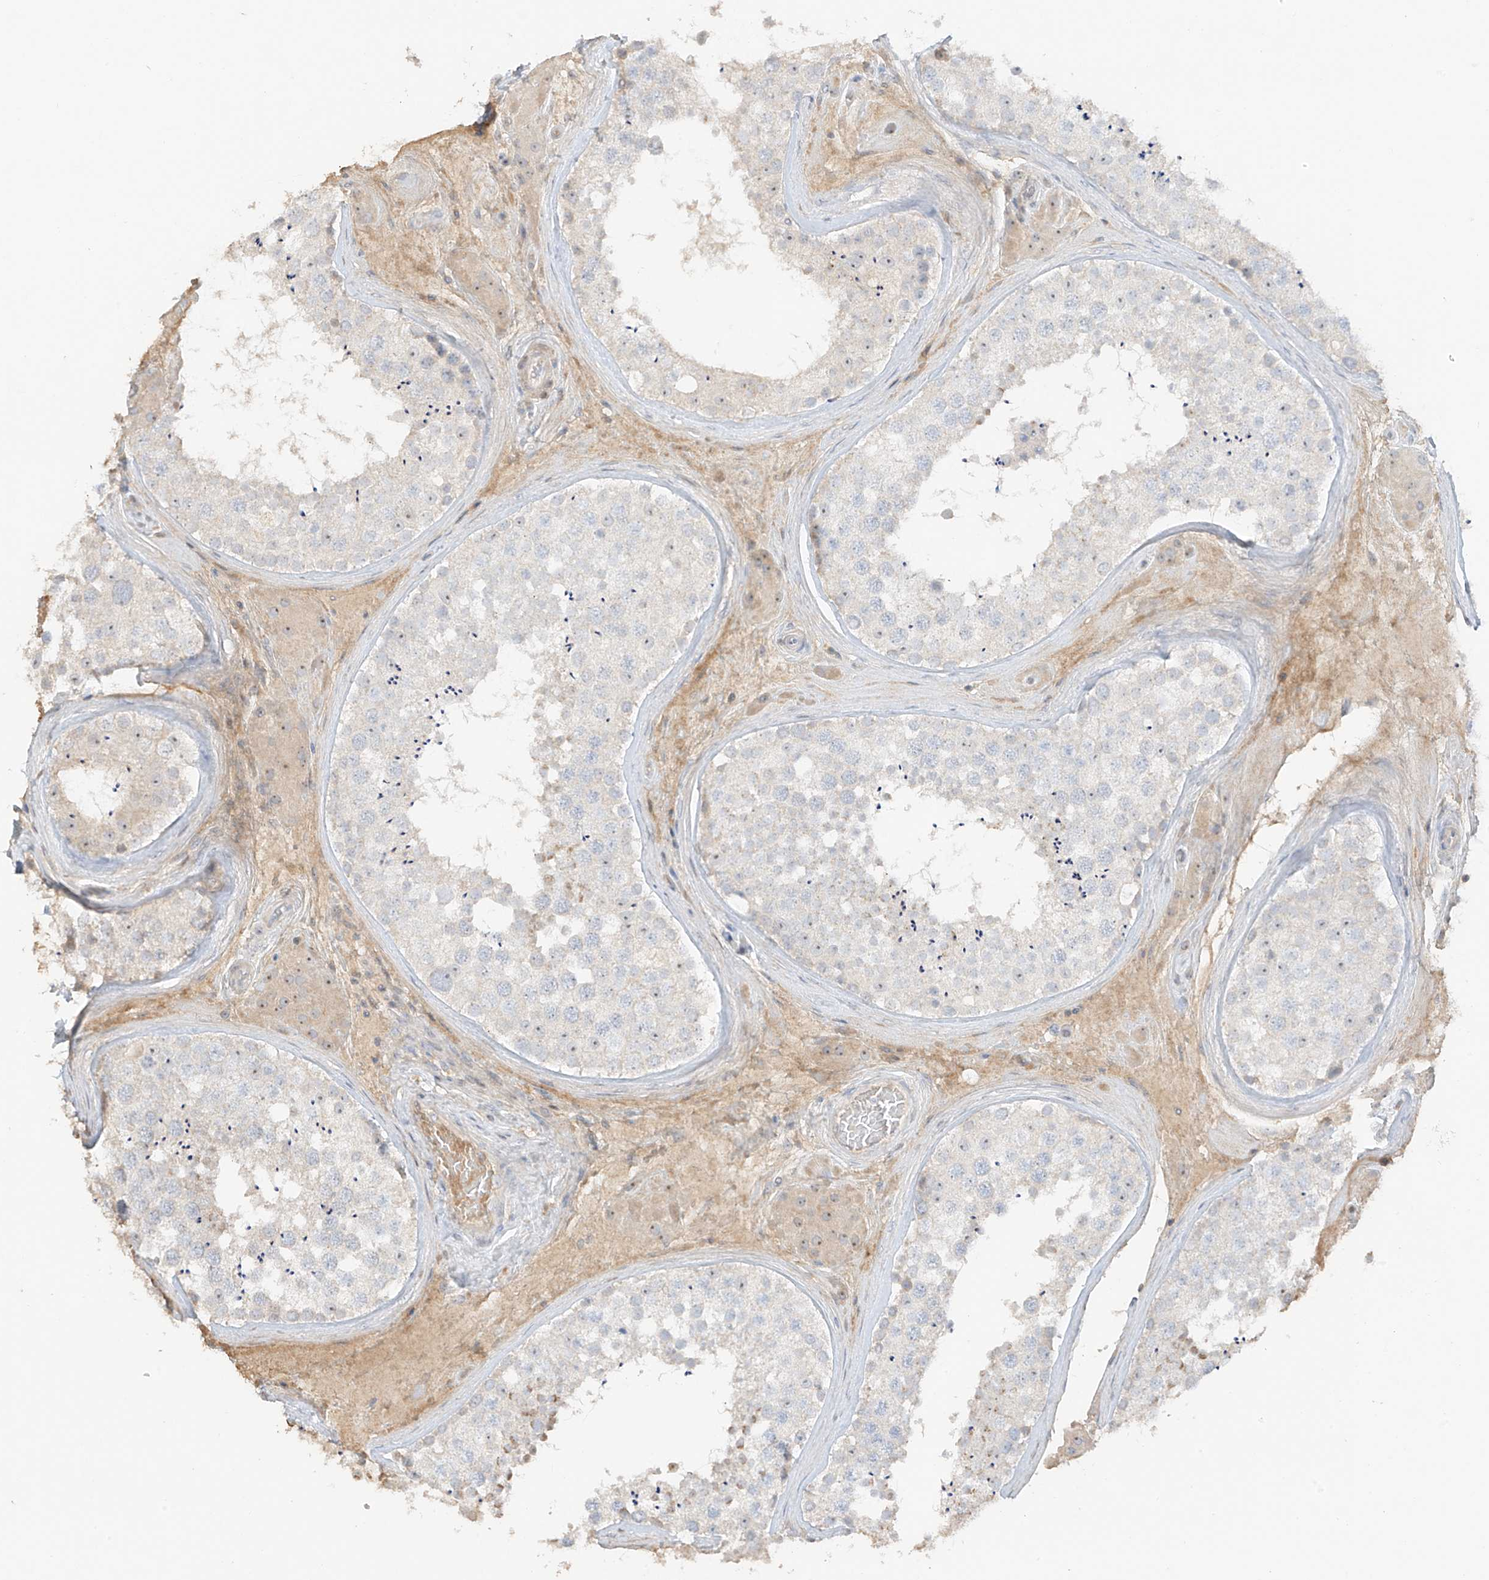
{"staining": {"intensity": "weak", "quantity": "<25%", "location": "cytoplasmic/membranous,nuclear"}, "tissue": "testis", "cell_type": "Cells in seminiferous ducts", "image_type": "normal", "snomed": [{"axis": "morphology", "description": "Normal tissue, NOS"}, {"axis": "topography", "description": "Testis"}], "caption": "IHC micrograph of unremarkable testis: testis stained with DAB (3,3'-diaminobenzidine) displays no significant protein positivity in cells in seminiferous ducts. Nuclei are stained in blue.", "gene": "ZBTB41", "patient": {"sex": "male", "age": 46}}